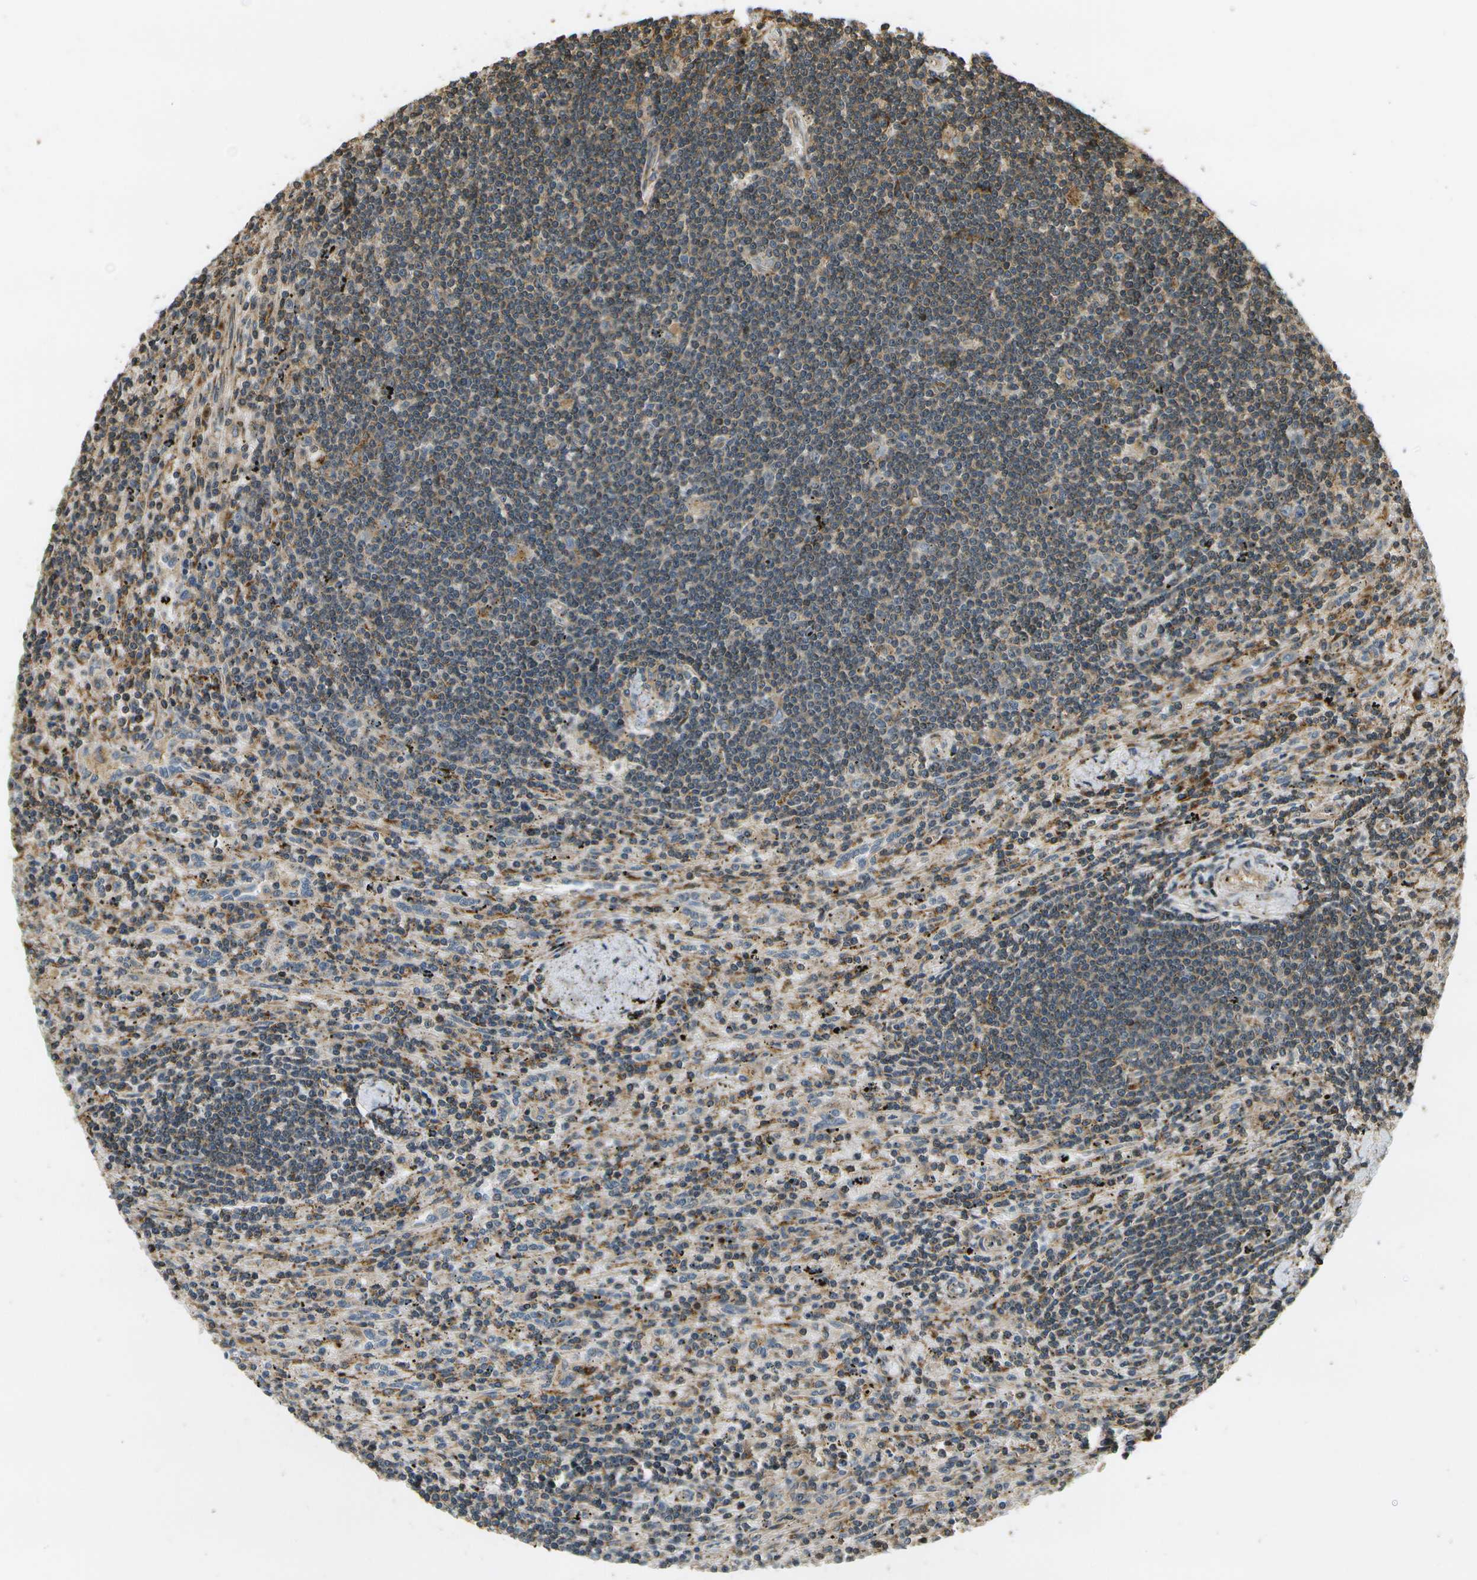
{"staining": {"intensity": "weak", "quantity": "<25%", "location": "cytoplasmic/membranous"}, "tissue": "lymphoma", "cell_type": "Tumor cells", "image_type": "cancer", "snomed": [{"axis": "morphology", "description": "Malignant lymphoma, non-Hodgkin's type, Low grade"}, {"axis": "topography", "description": "Spleen"}], "caption": "Tumor cells are negative for protein expression in human low-grade malignant lymphoma, non-Hodgkin's type.", "gene": "LRP12", "patient": {"sex": "male", "age": 76}}